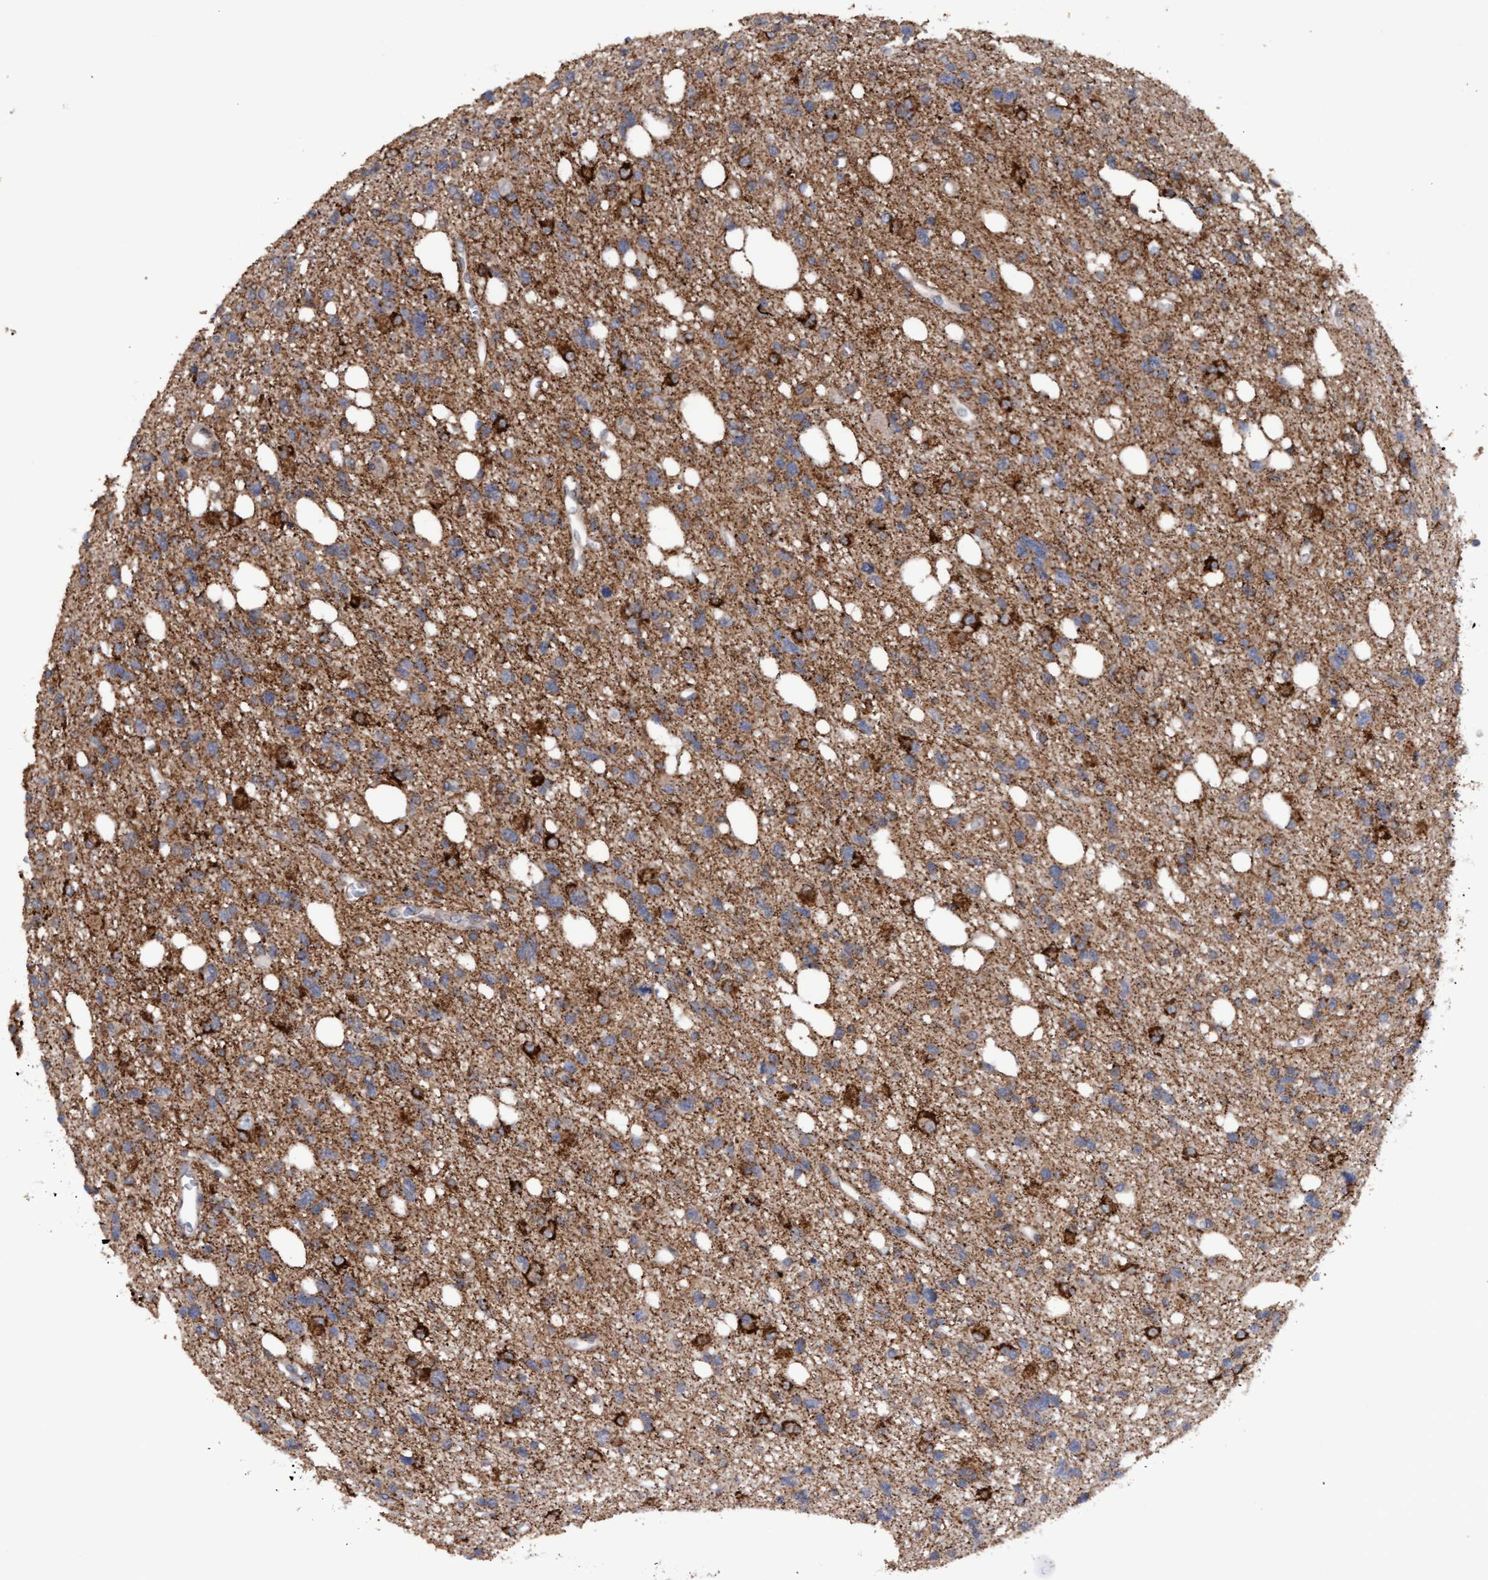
{"staining": {"intensity": "strong", "quantity": "<25%", "location": "cytoplasmic/membranous"}, "tissue": "glioma", "cell_type": "Tumor cells", "image_type": "cancer", "snomed": [{"axis": "morphology", "description": "Glioma, malignant, High grade"}, {"axis": "topography", "description": "Brain"}], "caption": "Immunohistochemical staining of human glioma reveals medium levels of strong cytoplasmic/membranous staining in approximately <25% of tumor cells. (DAB (3,3'-diaminobenzidine) IHC with brightfield microscopy, high magnification).", "gene": "MGLL", "patient": {"sex": "female", "age": 62}}